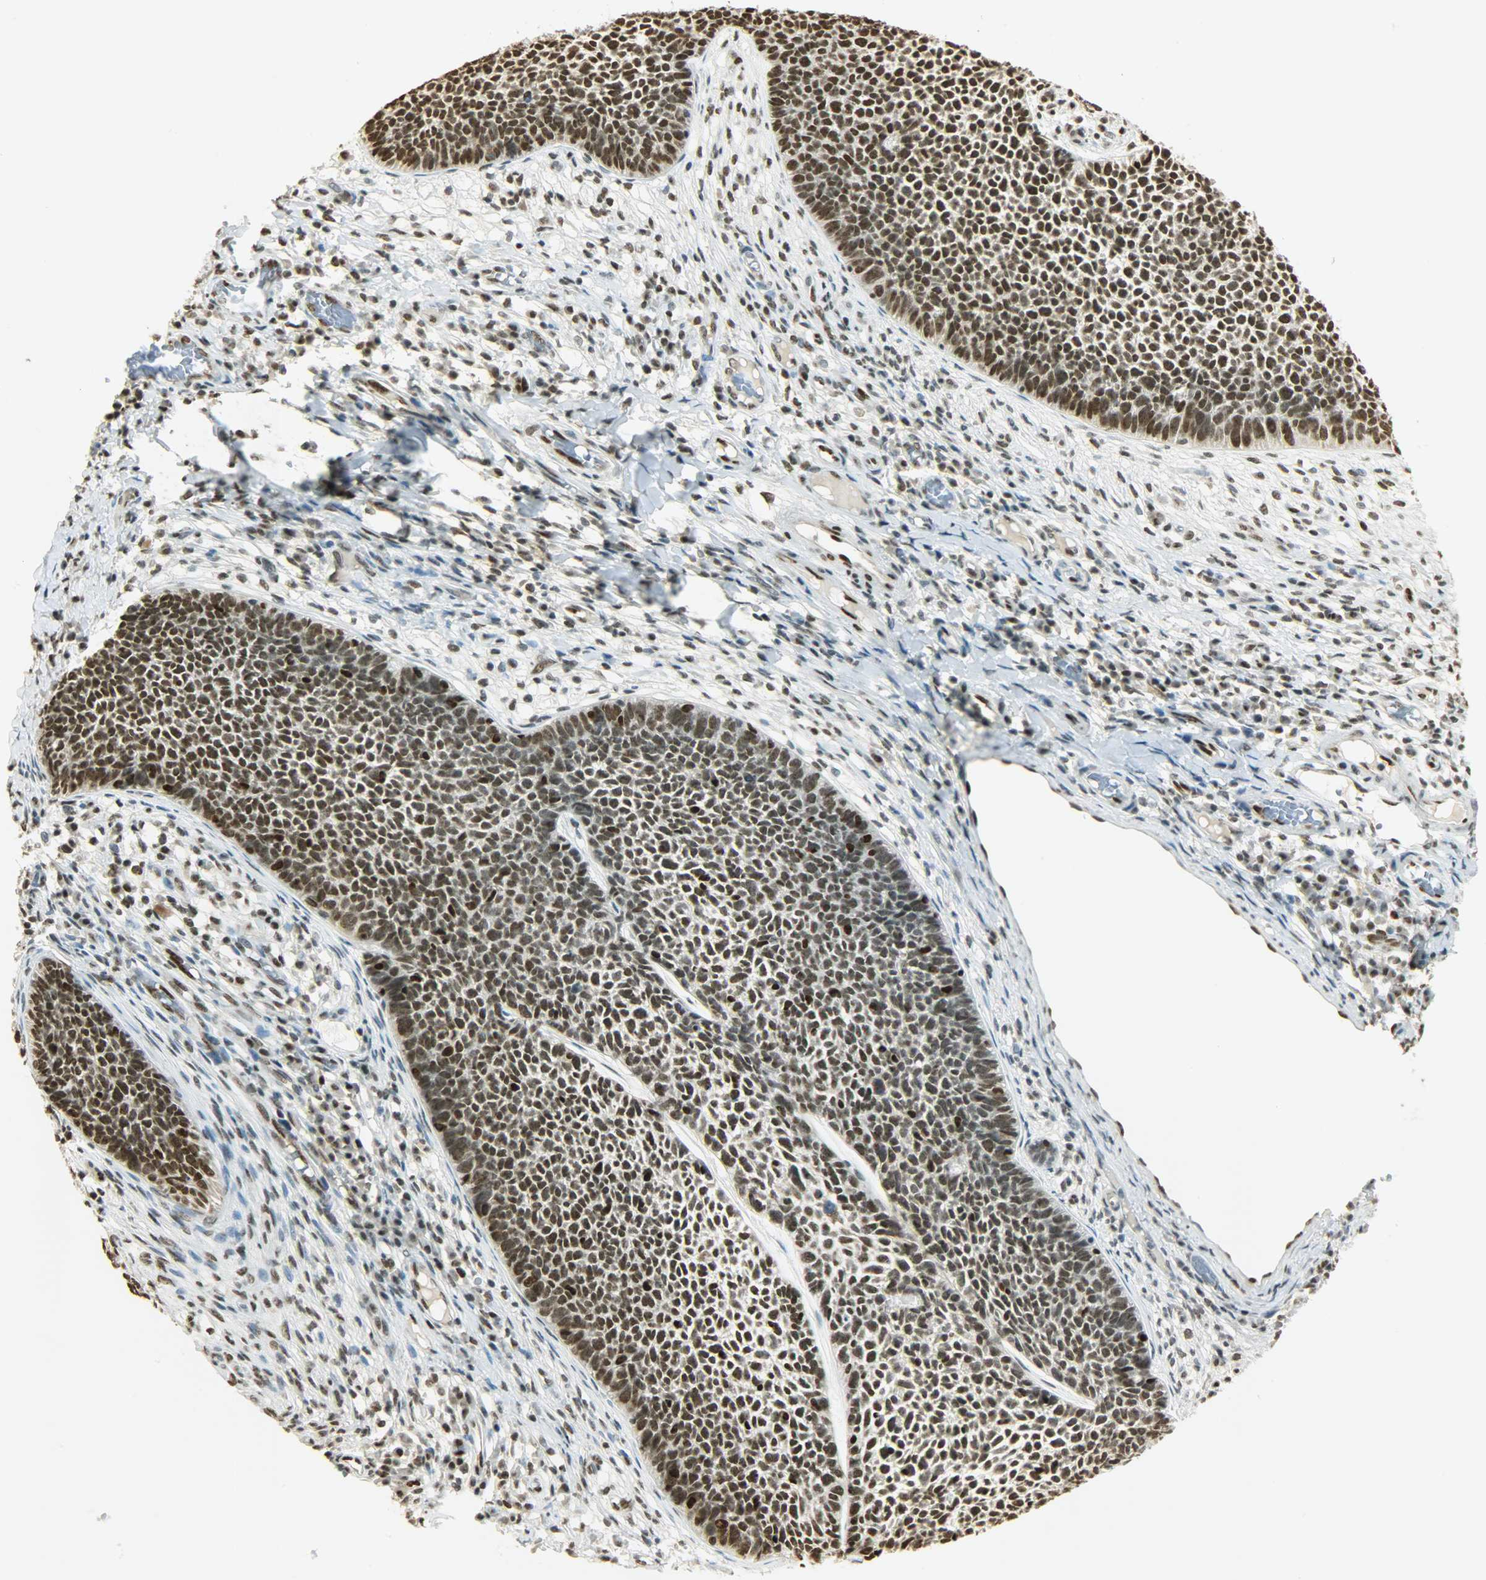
{"staining": {"intensity": "strong", "quantity": ">75%", "location": "nuclear"}, "tissue": "skin cancer", "cell_type": "Tumor cells", "image_type": "cancer", "snomed": [{"axis": "morphology", "description": "Basal cell carcinoma"}, {"axis": "topography", "description": "Skin"}], "caption": "Immunohistochemistry (DAB) staining of human skin cancer (basal cell carcinoma) displays strong nuclear protein expression in approximately >75% of tumor cells. The staining was performed using DAB (3,3'-diaminobenzidine), with brown indicating positive protein expression. Nuclei are stained blue with hematoxylin.", "gene": "MYEF2", "patient": {"sex": "female", "age": 84}}